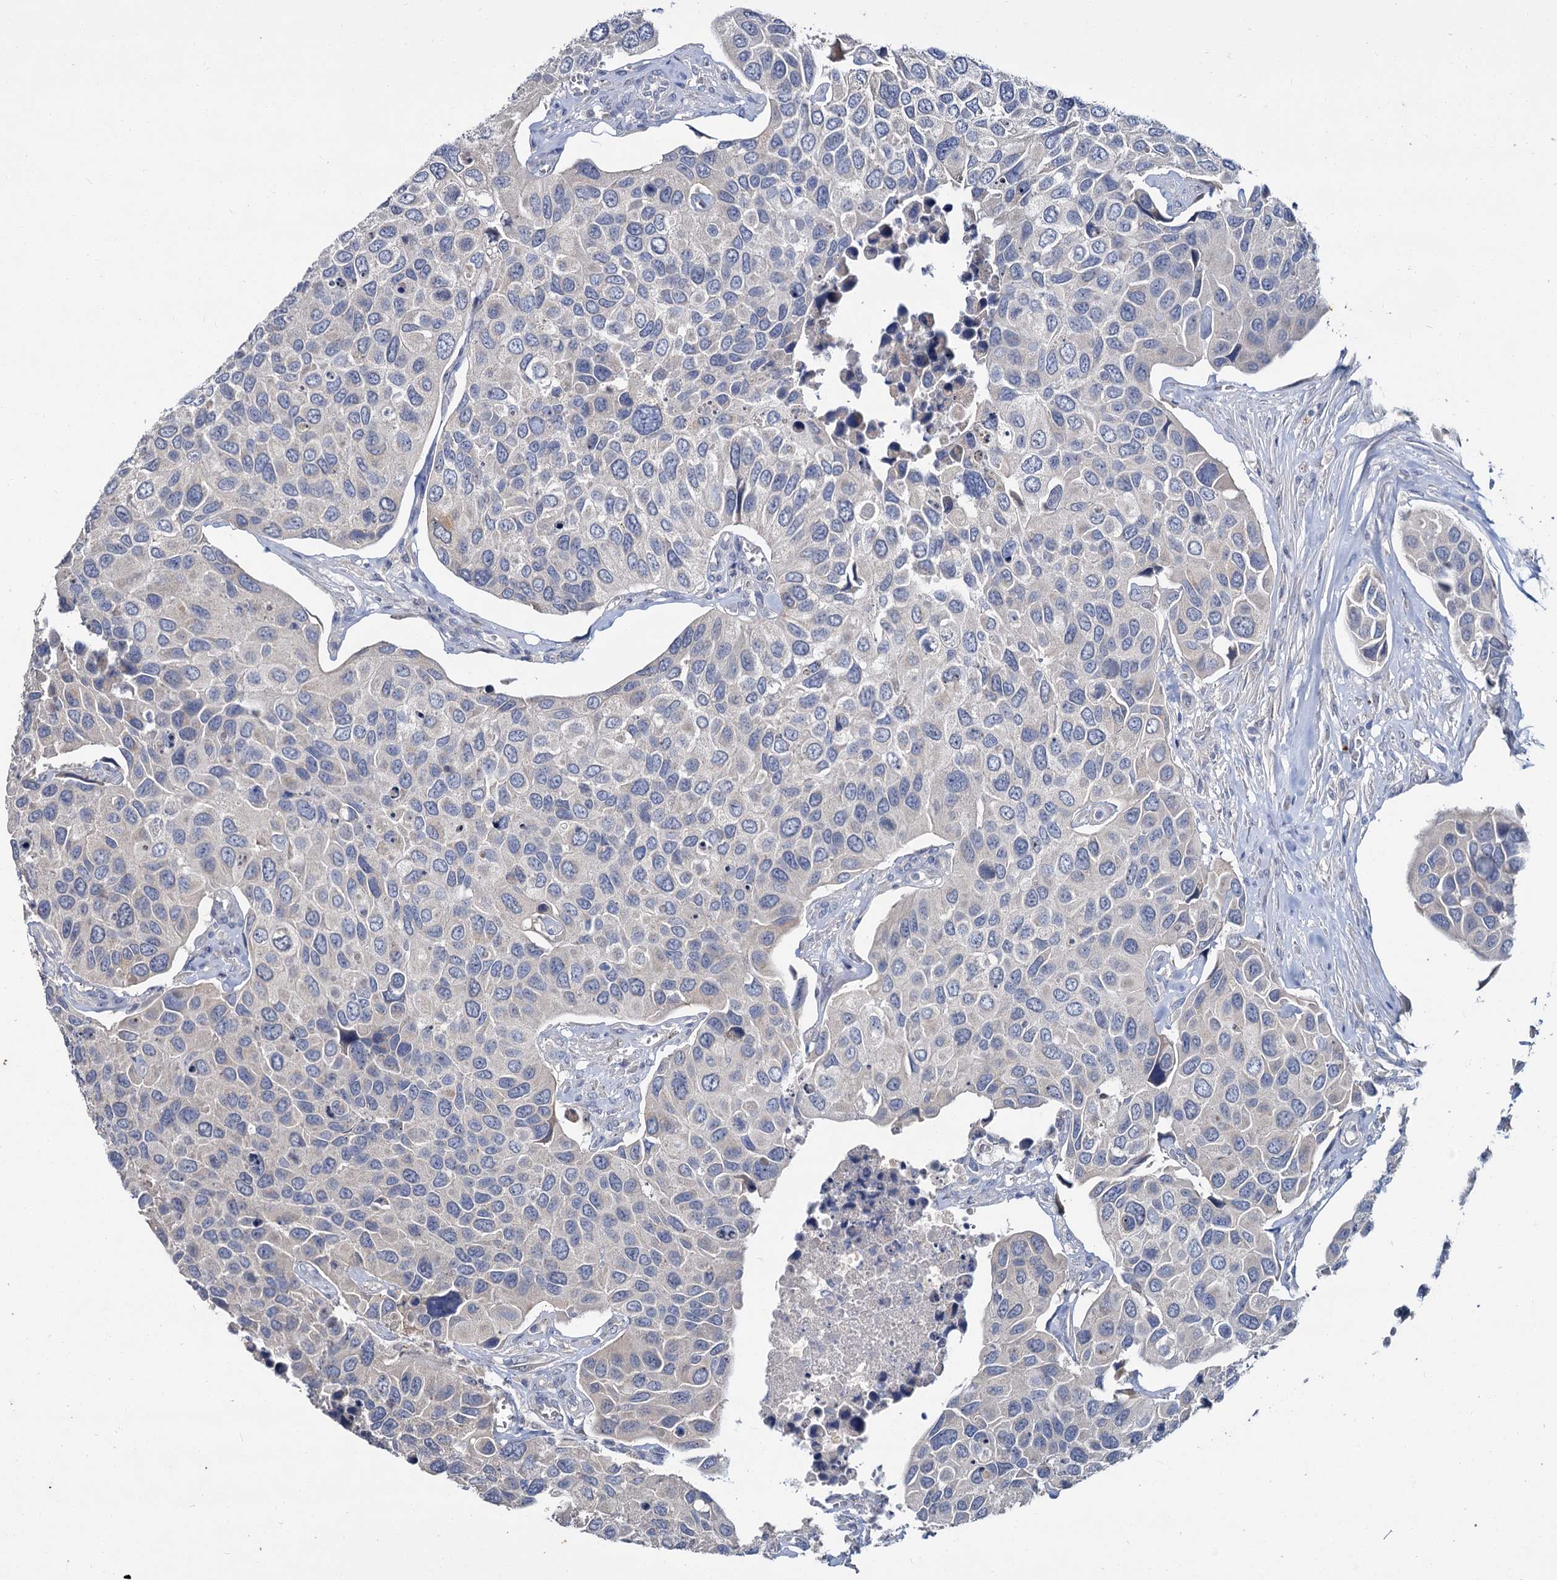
{"staining": {"intensity": "negative", "quantity": "none", "location": "none"}, "tissue": "urothelial cancer", "cell_type": "Tumor cells", "image_type": "cancer", "snomed": [{"axis": "morphology", "description": "Urothelial carcinoma, High grade"}, {"axis": "topography", "description": "Urinary bladder"}], "caption": "Tumor cells are negative for protein expression in human high-grade urothelial carcinoma.", "gene": "ATP9A", "patient": {"sex": "male", "age": 74}}